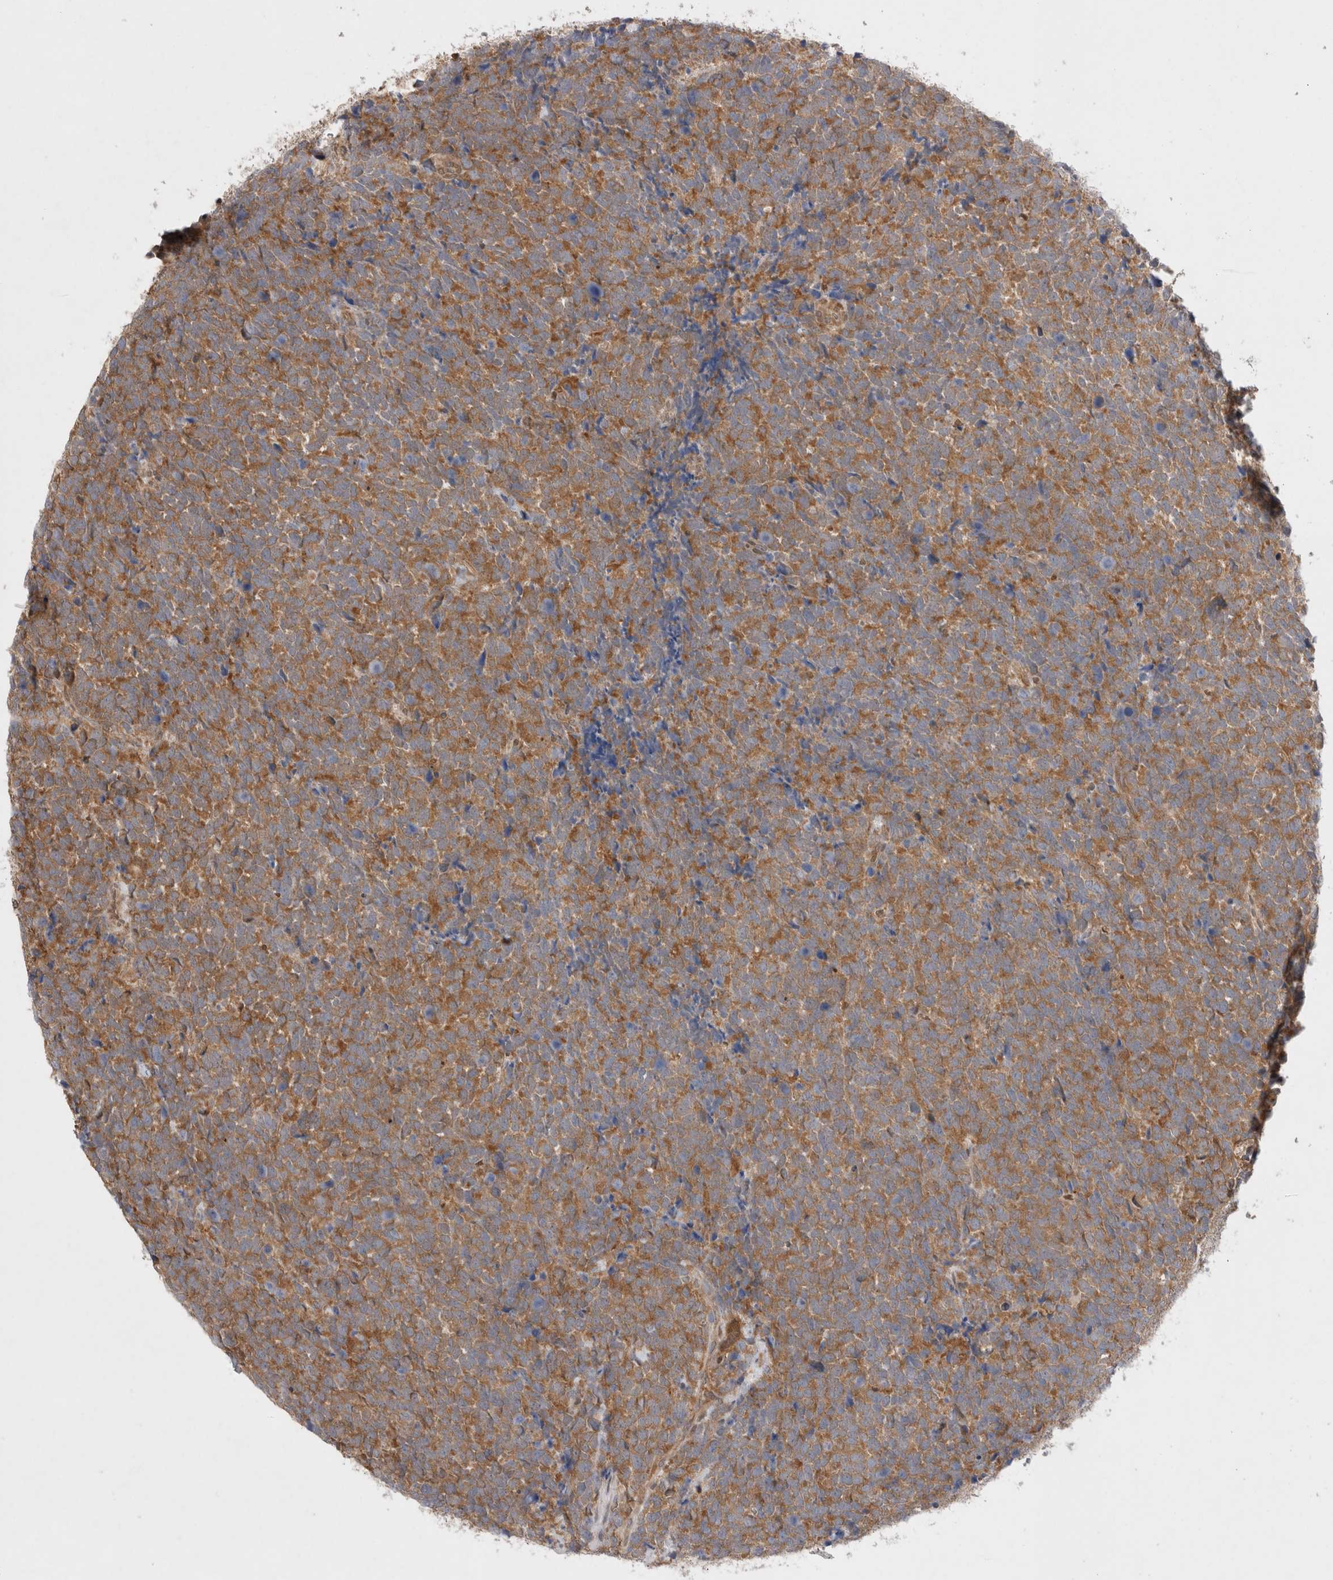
{"staining": {"intensity": "moderate", "quantity": ">75%", "location": "cytoplasmic/membranous"}, "tissue": "urothelial cancer", "cell_type": "Tumor cells", "image_type": "cancer", "snomed": [{"axis": "morphology", "description": "Urothelial carcinoma, High grade"}, {"axis": "topography", "description": "Urinary bladder"}], "caption": "Moderate cytoplasmic/membranous protein staining is identified in about >75% of tumor cells in high-grade urothelial carcinoma. (Stains: DAB (3,3'-diaminobenzidine) in brown, nuclei in blue, Microscopy: brightfield microscopy at high magnification).", "gene": "EIF3E", "patient": {"sex": "female", "age": 82}}